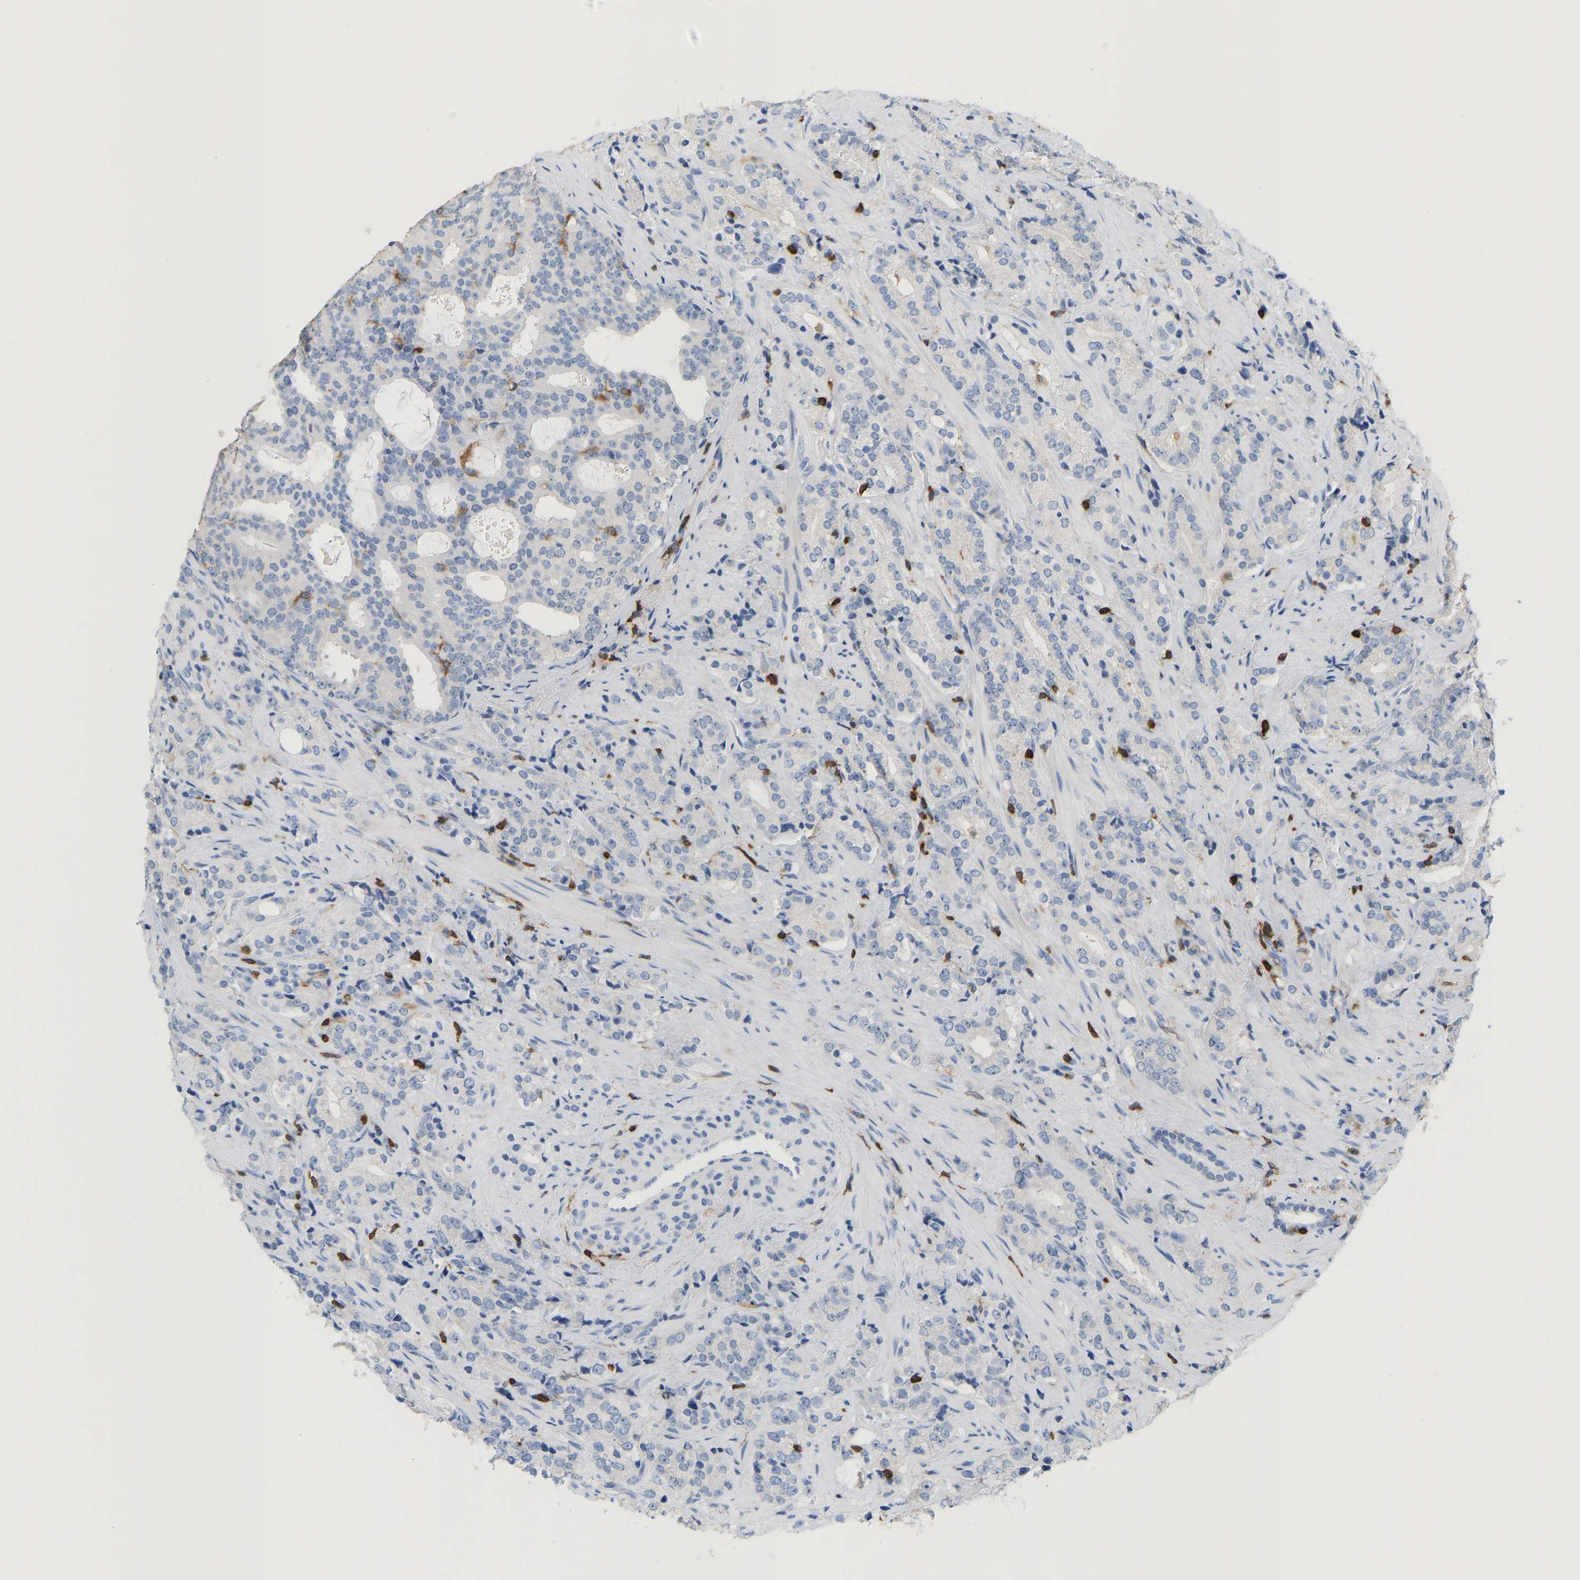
{"staining": {"intensity": "negative", "quantity": "none", "location": "none"}, "tissue": "prostate cancer", "cell_type": "Tumor cells", "image_type": "cancer", "snomed": [{"axis": "morphology", "description": "Adenocarcinoma, High grade"}, {"axis": "topography", "description": "Prostate"}], "caption": "Protein analysis of prostate high-grade adenocarcinoma shows no significant expression in tumor cells. The staining was performed using DAB to visualize the protein expression in brown, while the nuclei were stained in blue with hematoxylin (Magnification: 20x).", "gene": "EVL", "patient": {"sex": "male", "age": 71}}